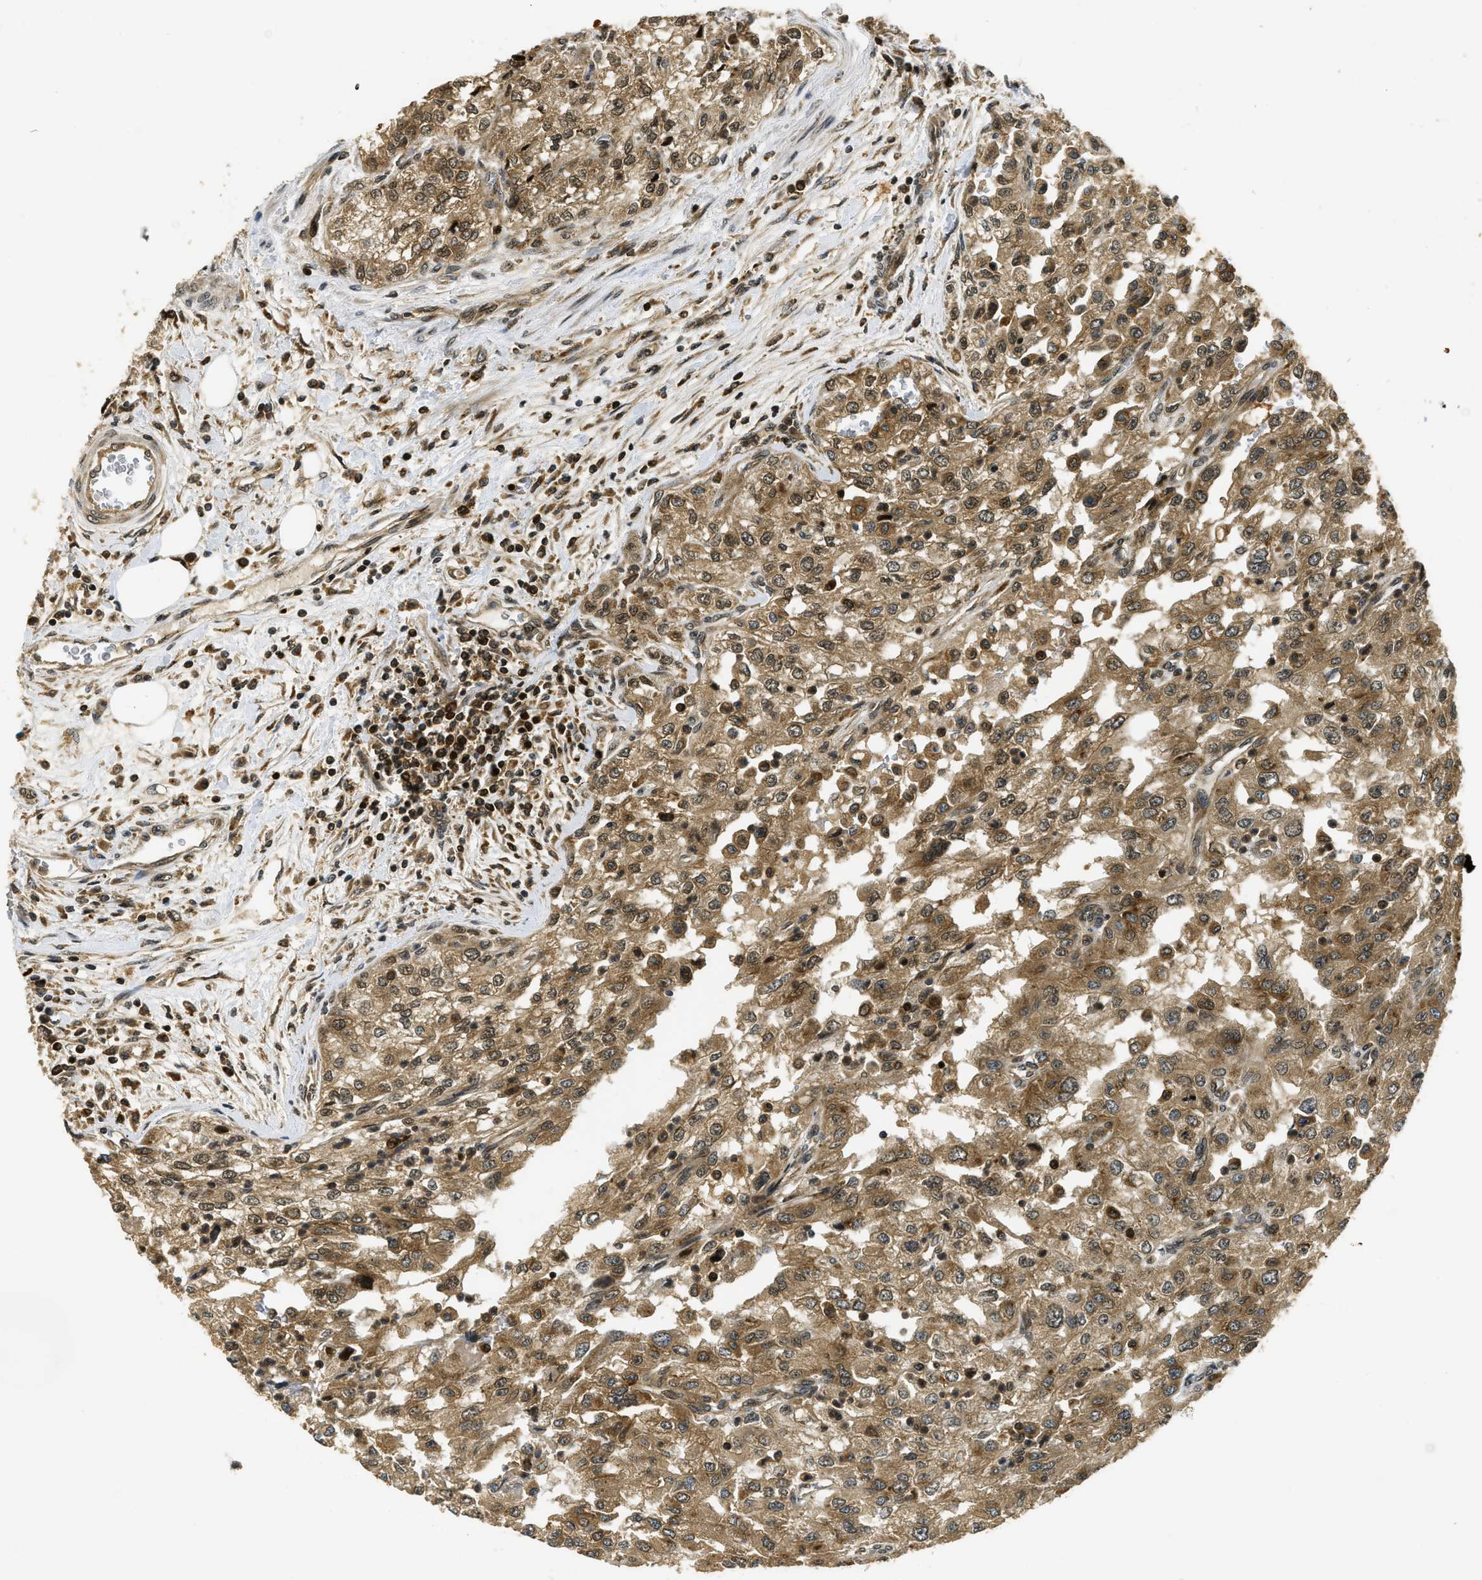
{"staining": {"intensity": "moderate", "quantity": ">75%", "location": "cytoplasmic/membranous"}, "tissue": "renal cancer", "cell_type": "Tumor cells", "image_type": "cancer", "snomed": [{"axis": "morphology", "description": "Adenocarcinoma, NOS"}, {"axis": "topography", "description": "Kidney"}], "caption": "Moderate cytoplasmic/membranous staining is appreciated in approximately >75% of tumor cells in renal cancer. The staining was performed using DAB to visualize the protein expression in brown, while the nuclei were stained in blue with hematoxylin (Magnification: 20x).", "gene": "ADSL", "patient": {"sex": "female", "age": 54}}